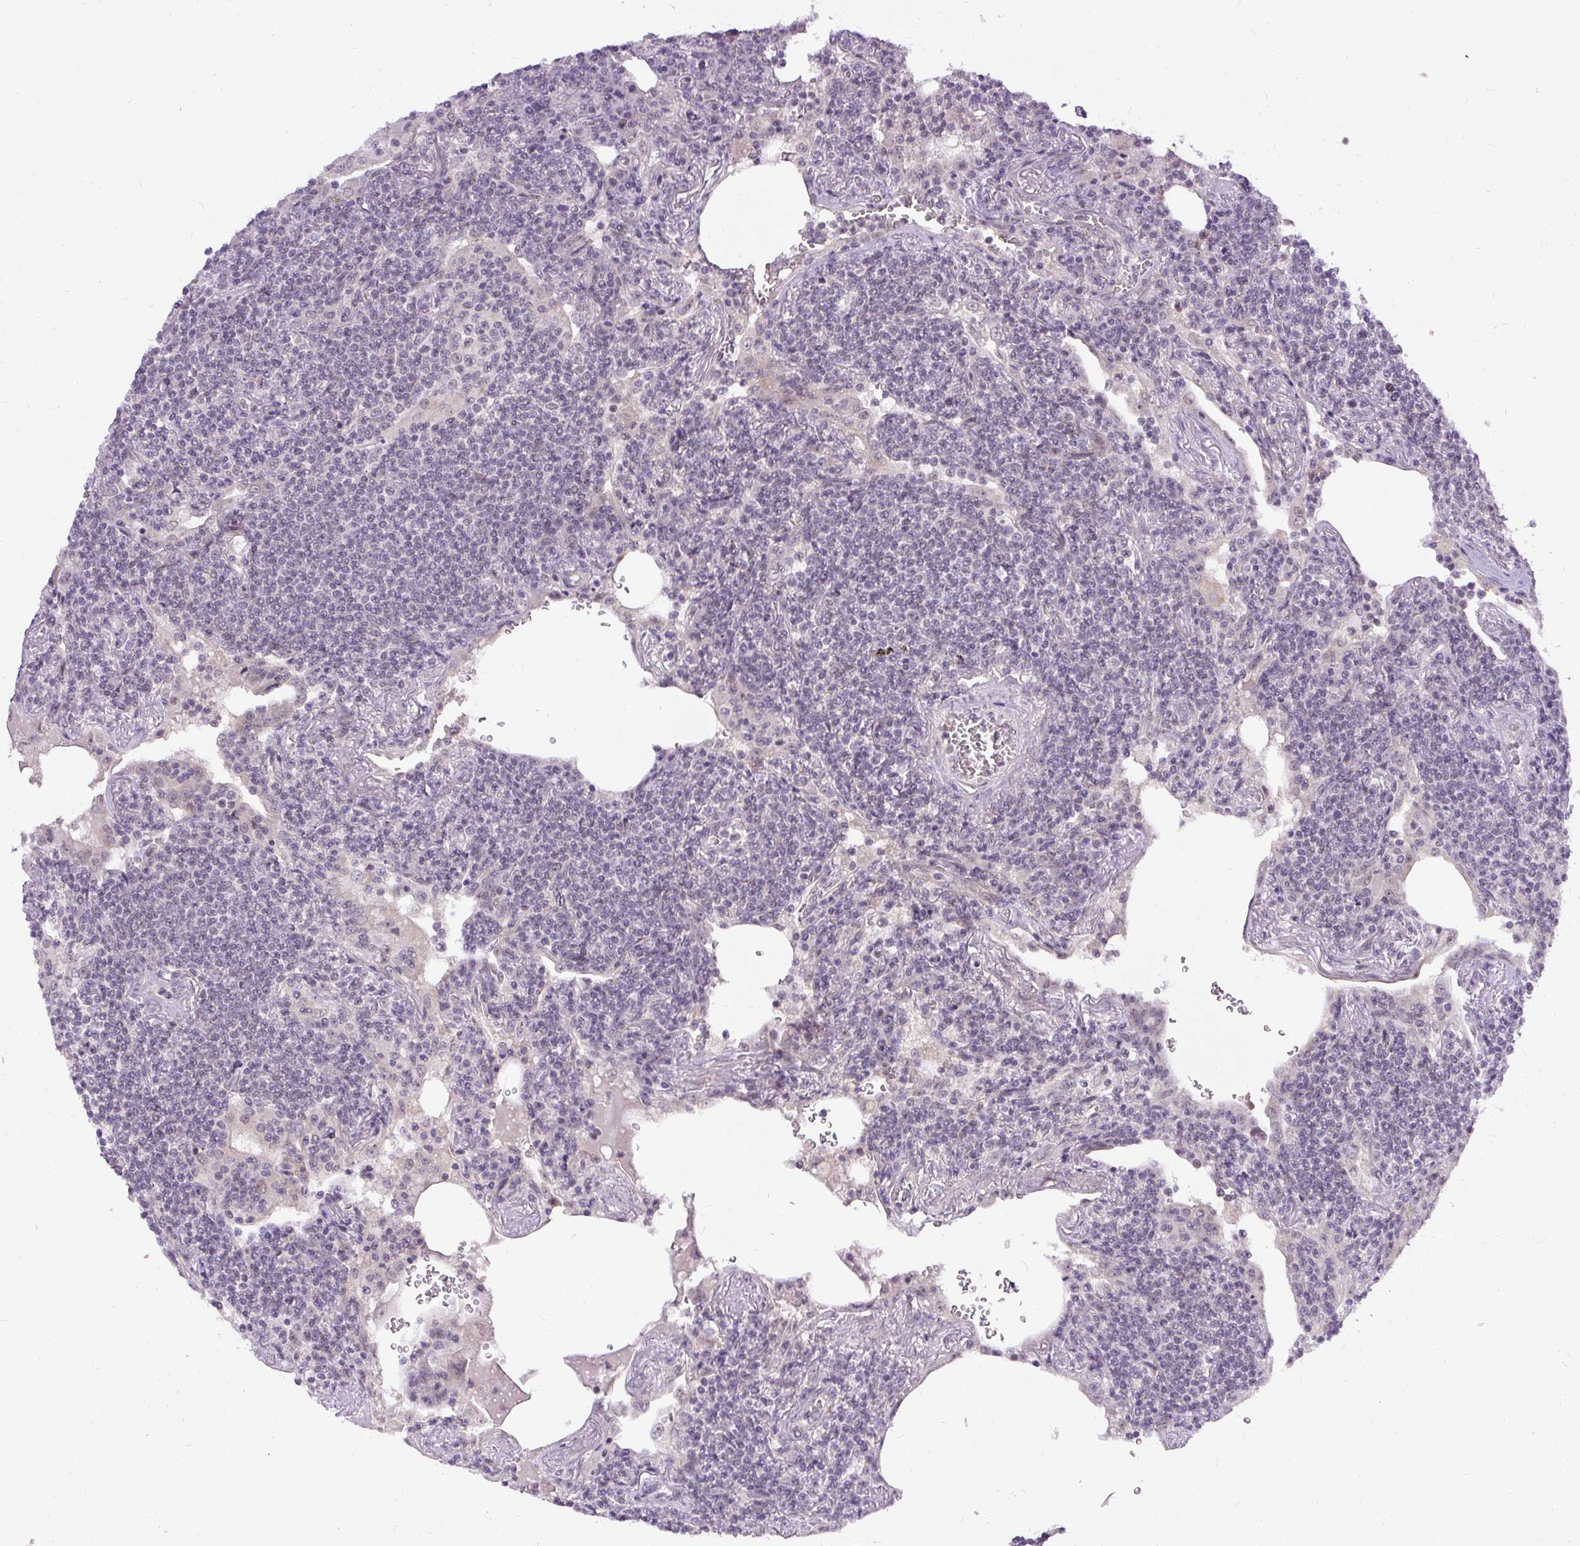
{"staining": {"intensity": "negative", "quantity": "none", "location": "none"}, "tissue": "lymphoma", "cell_type": "Tumor cells", "image_type": "cancer", "snomed": [{"axis": "morphology", "description": "Malignant lymphoma, non-Hodgkin's type, Low grade"}, {"axis": "topography", "description": "Lung"}], "caption": "Immunohistochemistry image of human low-grade malignant lymphoma, non-Hodgkin's type stained for a protein (brown), which demonstrates no expression in tumor cells.", "gene": "FAM117B", "patient": {"sex": "female", "age": 71}}